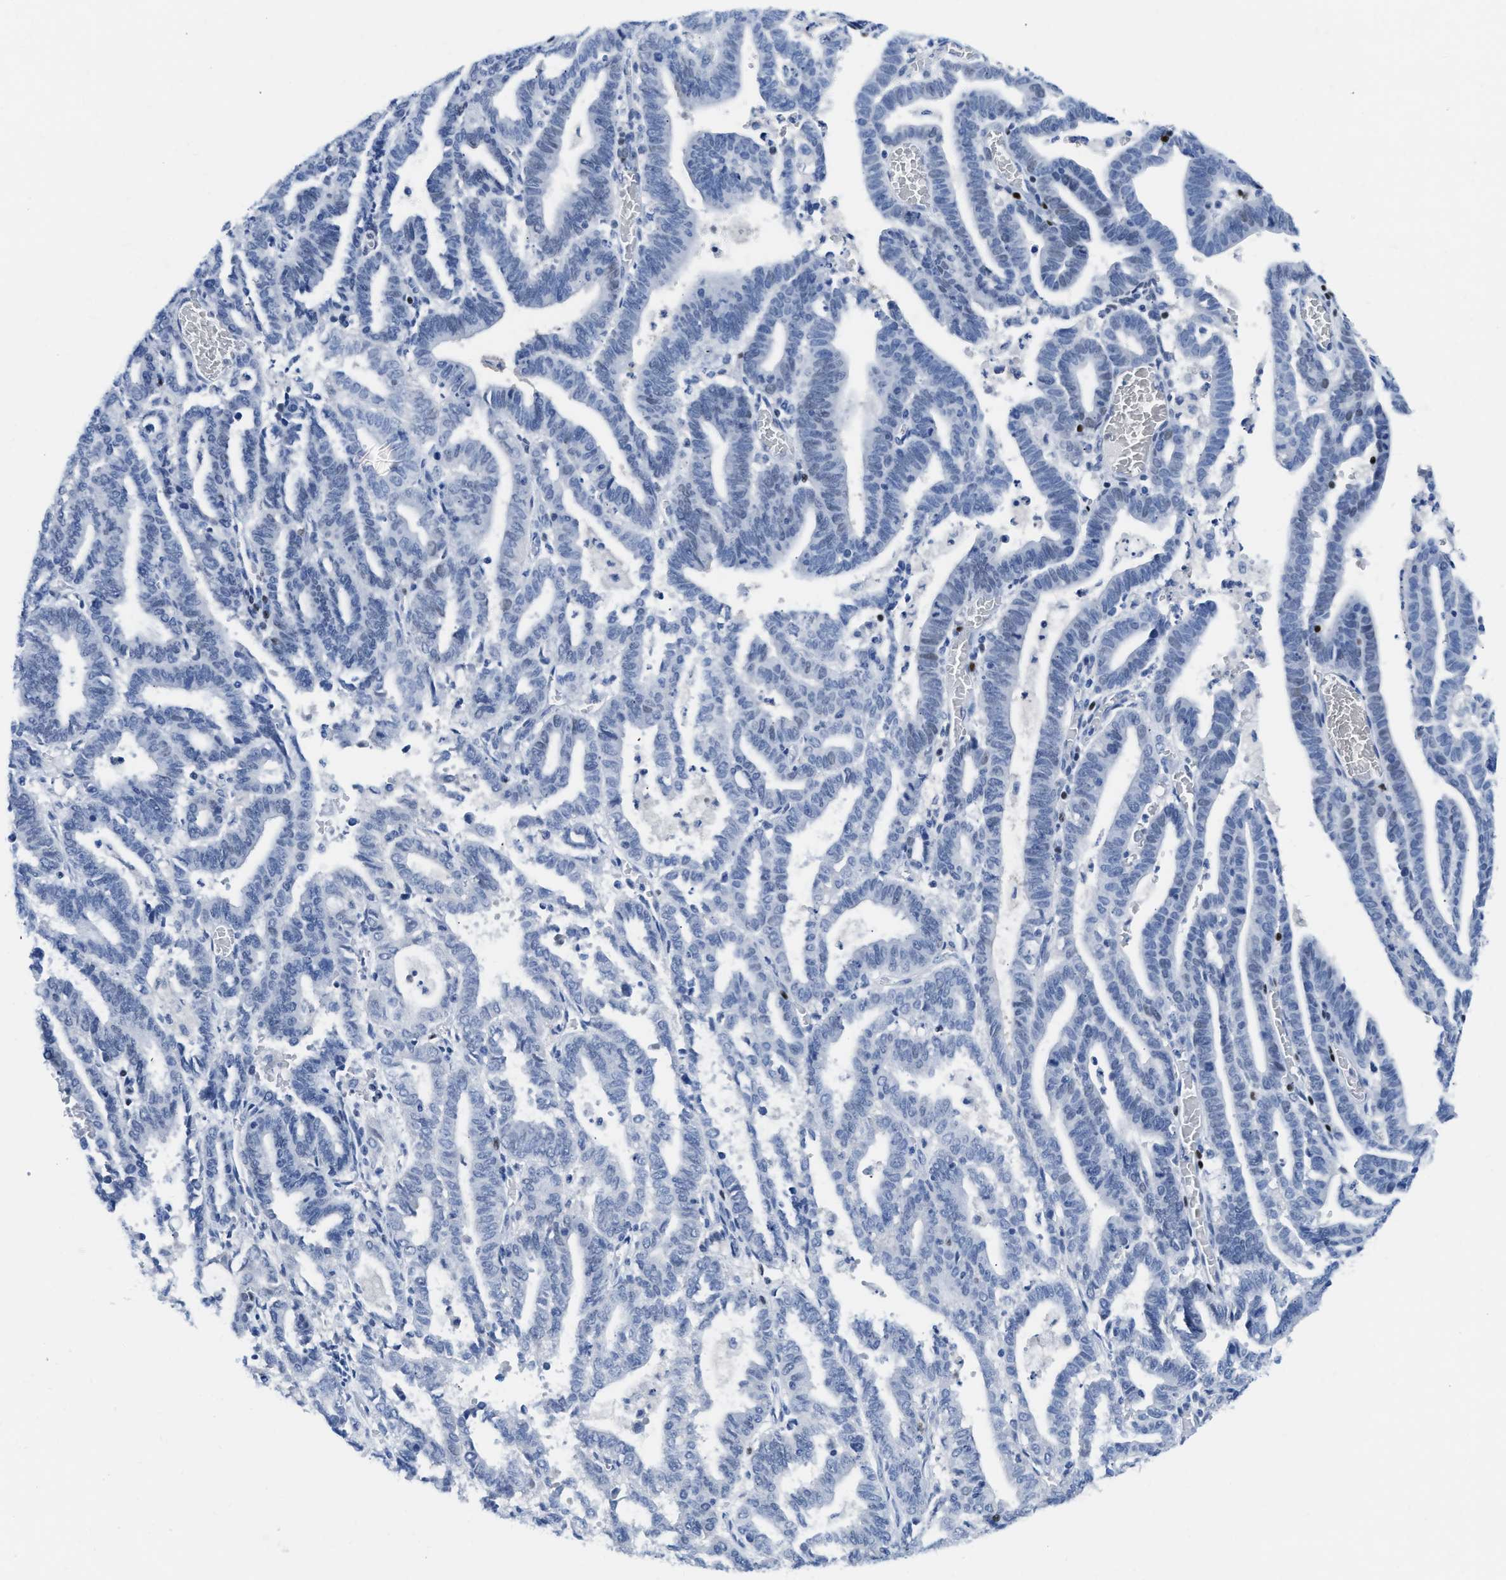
{"staining": {"intensity": "negative", "quantity": "none", "location": "none"}, "tissue": "endometrial cancer", "cell_type": "Tumor cells", "image_type": "cancer", "snomed": [{"axis": "morphology", "description": "Adenocarcinoma, NOS"}, {"axis": "topography", "description": "Uterus"}], "caption": "There is no significant expression in tumor cells of endometrial adenocarcinoma.", "gene": "TCF7", "patient": {"sex": "female", "age": 83}}